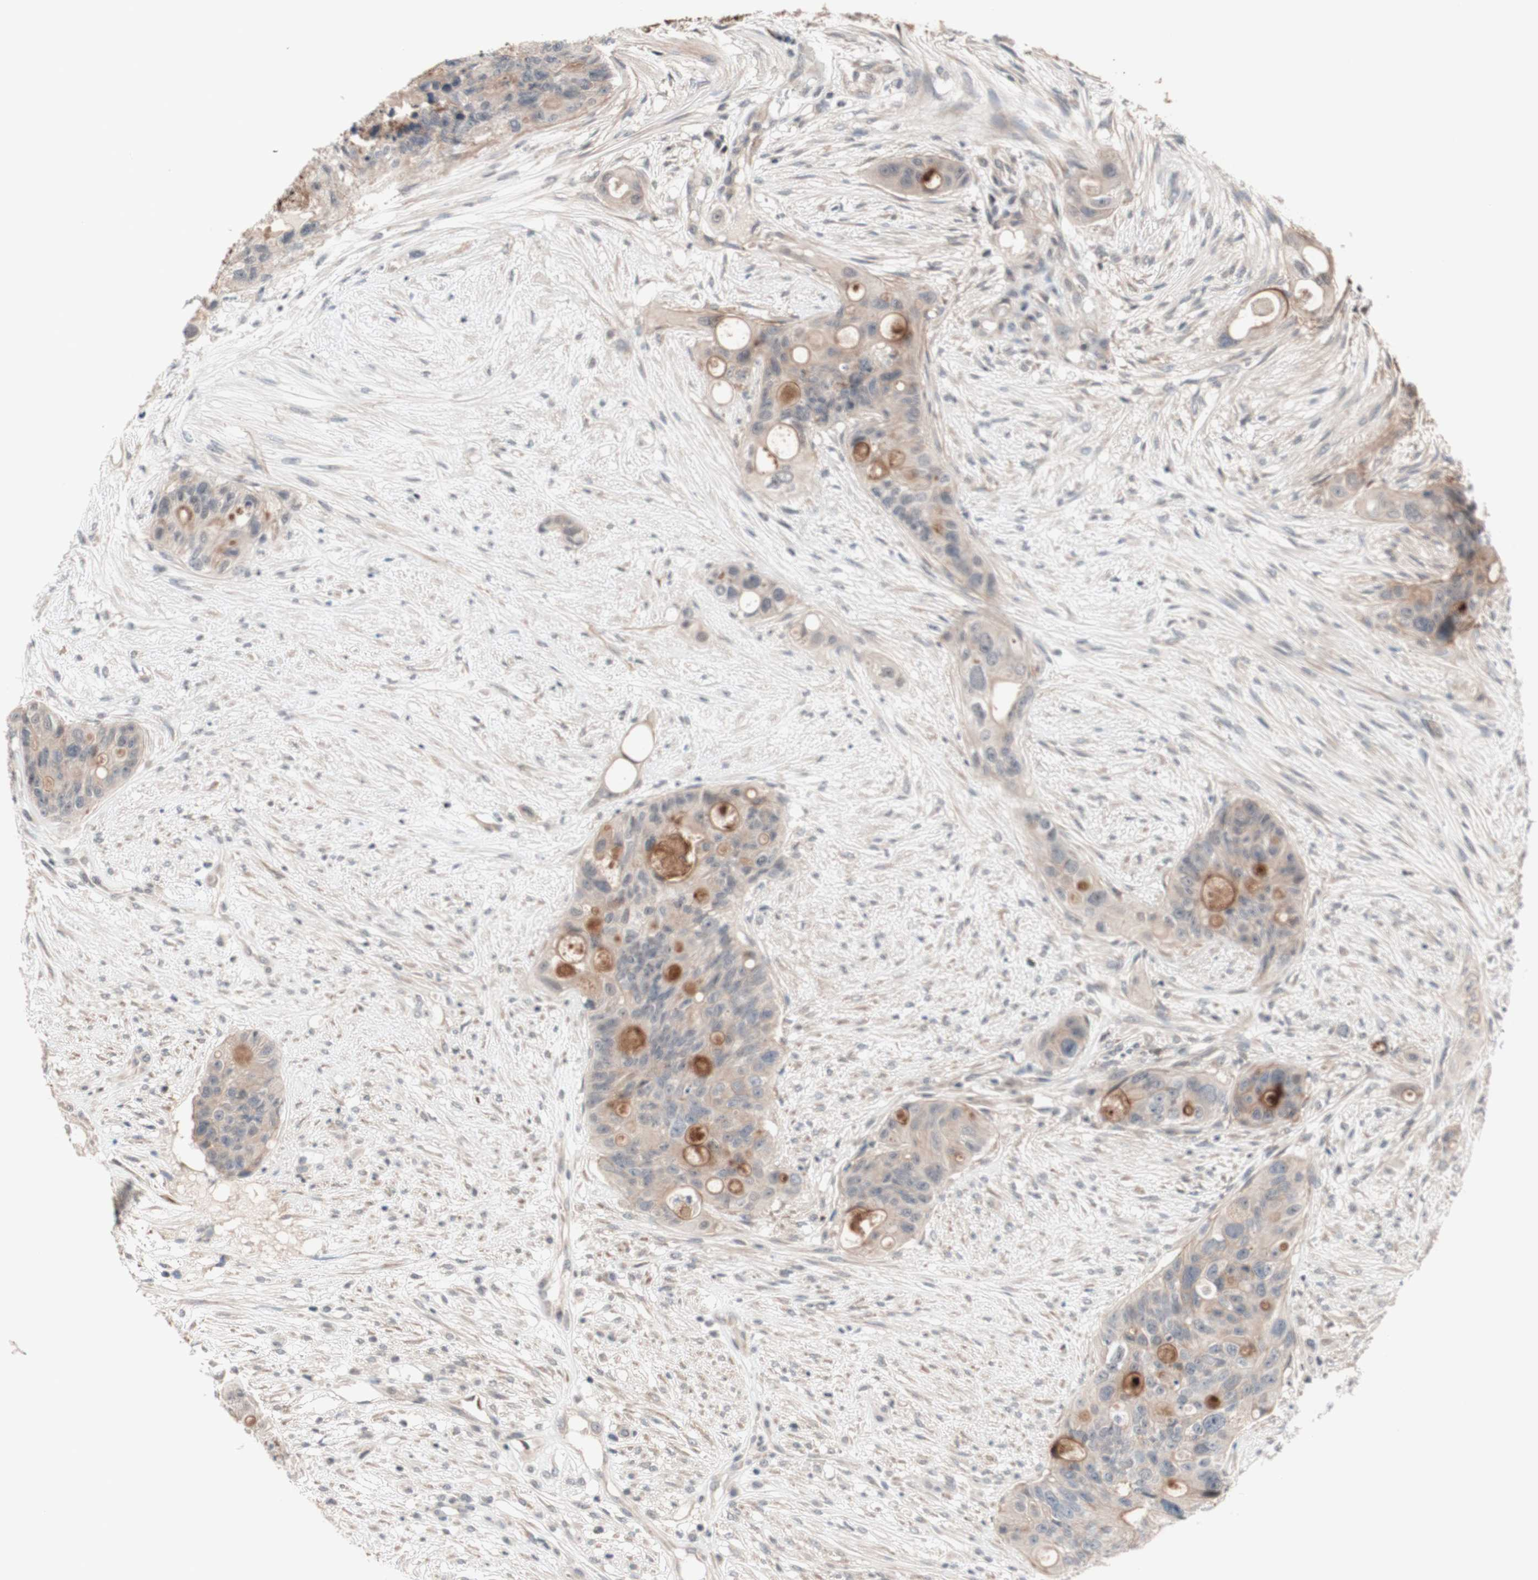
{"staining": {"intensity": "moderate", "quantity": "<25%", "location": "cytoplasmic/membranous"}, "tissue": "colorectal cancer", "cell_type": "Tumor cells", "image_type": "cancer", "snomed": [{"axis": "morphology", "description": "Adenocarcinoma, NOS"}, {"axis": "topography", "description": "Colon"}], "caption": "DAB (3,3'-diaminobenzidine) immunohistochemical staining of human colorectal cancer (adenocarcinoma) demonstrates moderate cytoplasmic/membranous protein staining in approximately <25% of tumor cells.", "gene": "CD55", "patient": {"sex": "female", "age": 57}}